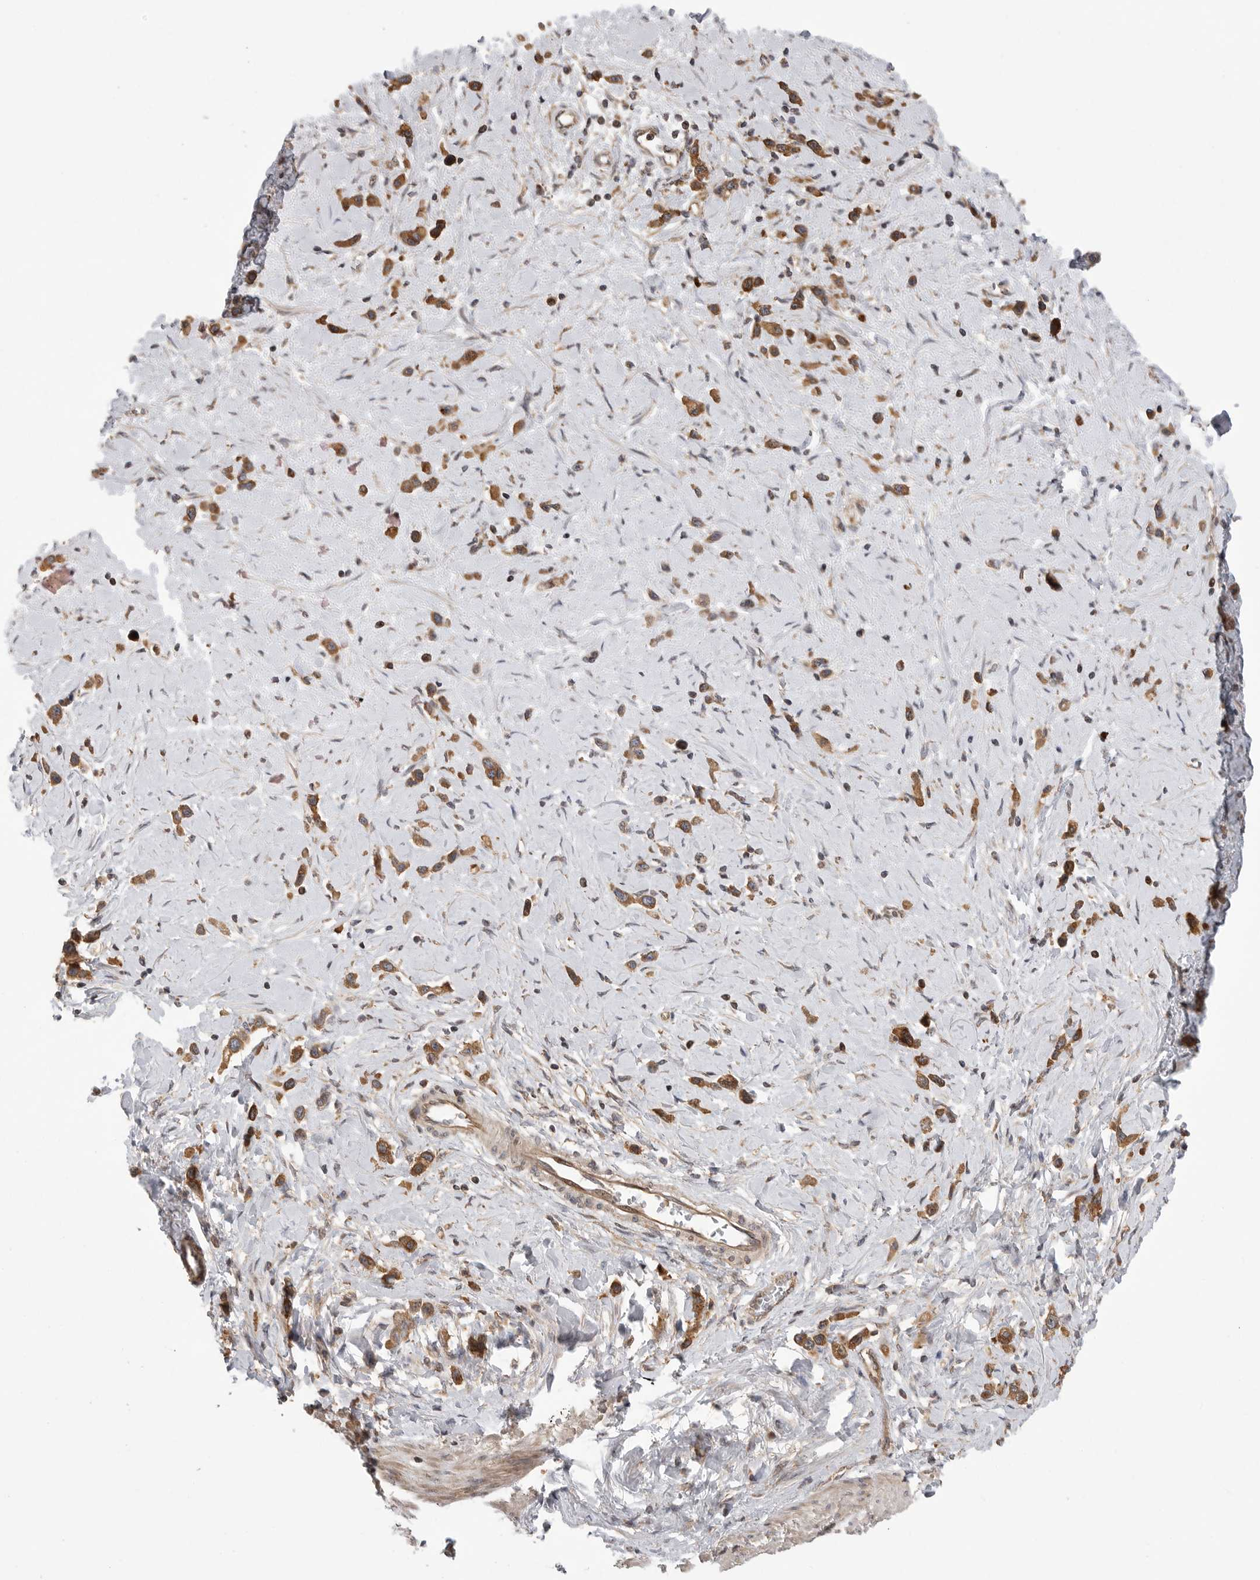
{"staining": {"intensity": "moderate", "quantity": ">75%", "location": "cytoplasmic/membranous"}, "tissue": "stomach cancer", "cell_type": "Tumor cells", "image_type": "cancer", "snomed": [{"axis": "morphology", "description": "Adenocarcinoma, NOS"}, {"axis": "topography", "description": "Stomach"}], "caption": "This histopathology image shows immunohistochemistry staining of stomach cancer (adenocarcinoma), with medium moderate cytoplasmic/membranous staining in about >75% of tumor cells.", "gene": "OXR1", "patient": {"sex": "female", "age": 65}}